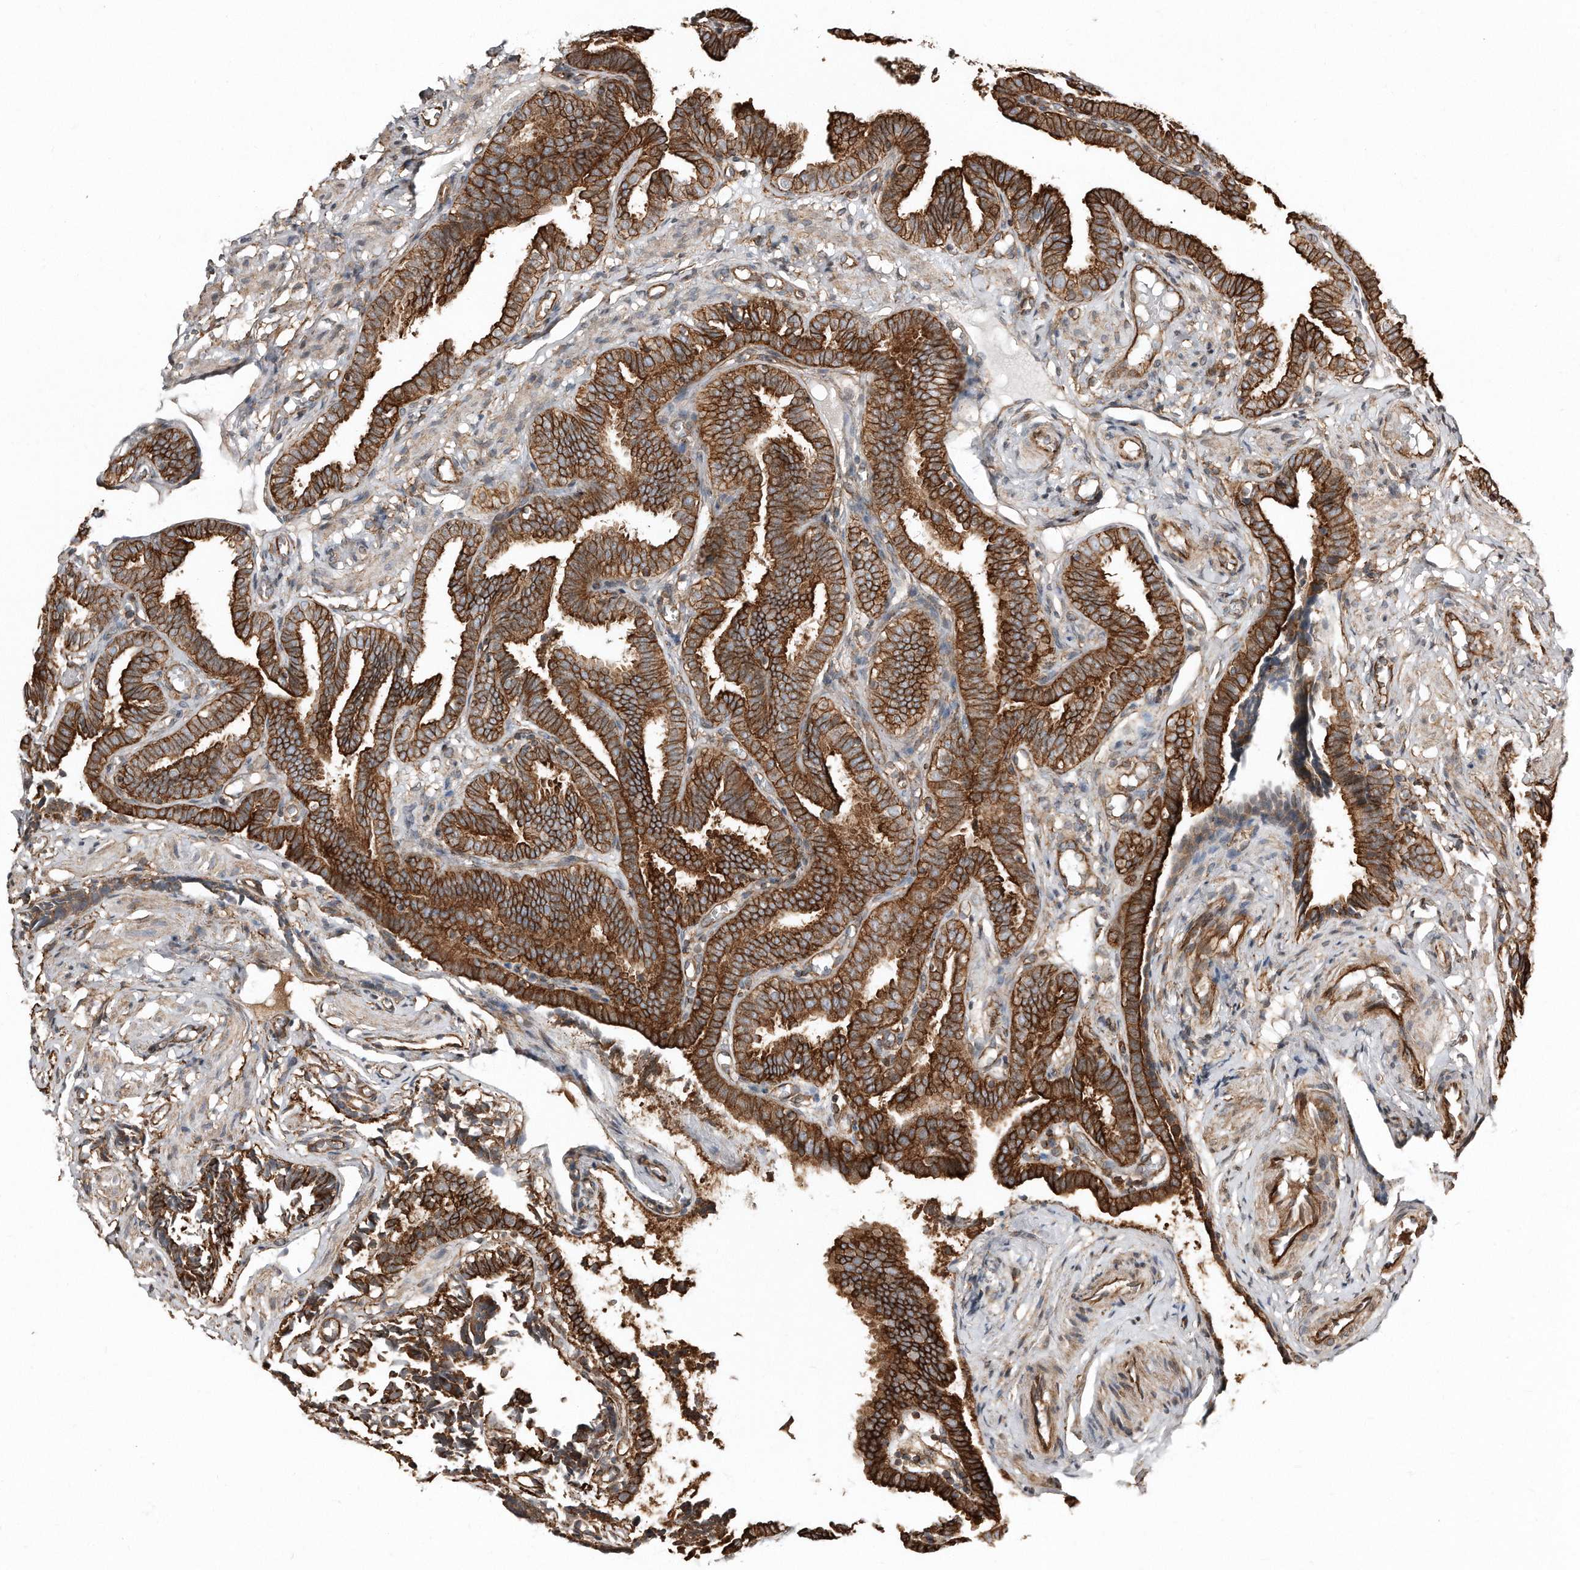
{"staining": {"intensity": "strong", "quantity": ">75%", "location": "cytoplasmic/membranous"}, "tissue": "fallopian tube", "cell_type": "Glandular cells", "image_type": "normal", "snomed": [{"axis": "morphology", "description": "Normal tissue, NOS"}, {"axis": "topography", "description": "Fallopian tube"}], "caption": "High-power microscopy captured an immunohistochemistry image of benign fallopian tube, revealing strong cytoplasmic/membranous expression in about >75% of glandular cells.", "gene": "SNAP47", "patient": {"sex": "female", "age": 39}}